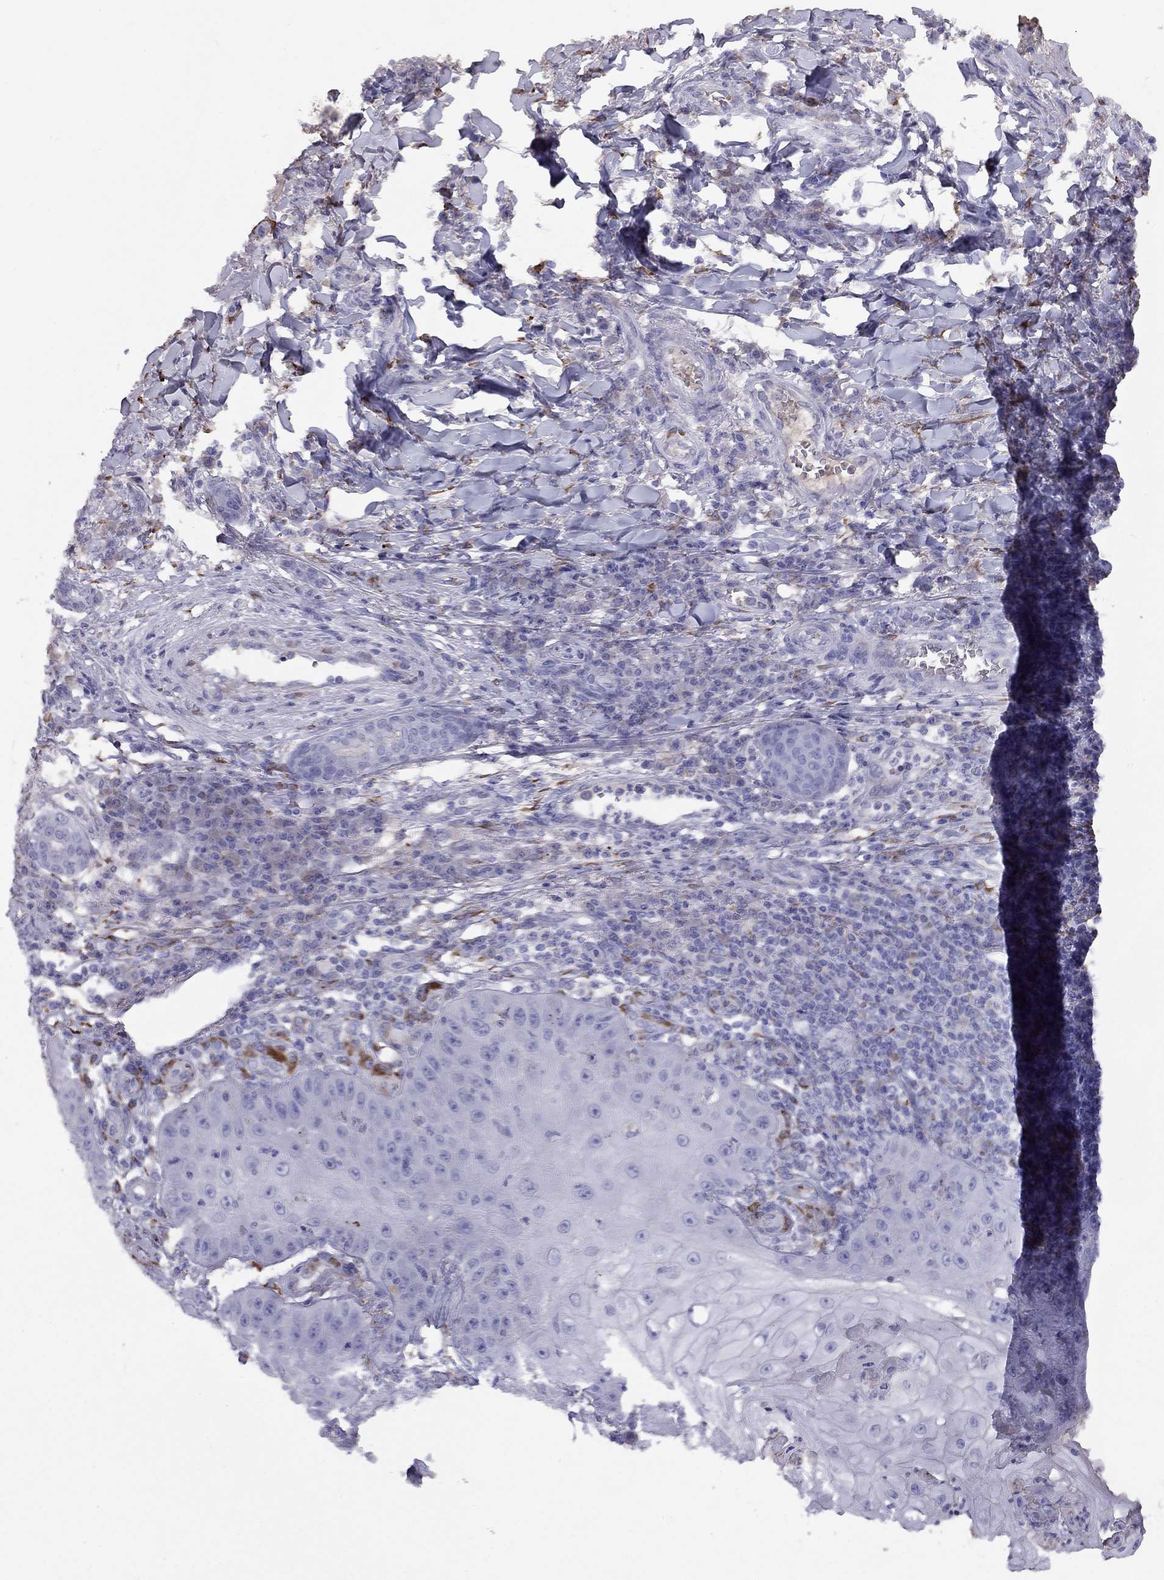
{"staining": {"intensity": "negative", "quantity": "none", "location": "none"}, "tissue": "skin cancer", "cell_type": "Tumor cells", "image_type": "cancer", "snomed": [{"axis": "morphology", "description": "Squamous cell carcinoma, NOS"}, {"axis": "topography", "description": "Skin"}], "caption": "Immunohistochemical staining of skin cancer reveals no significant expression in tumor cells. (DAB IHC, high magnification).", "gene": "RHD", "patient": {"sex": "male", "age": 70}}